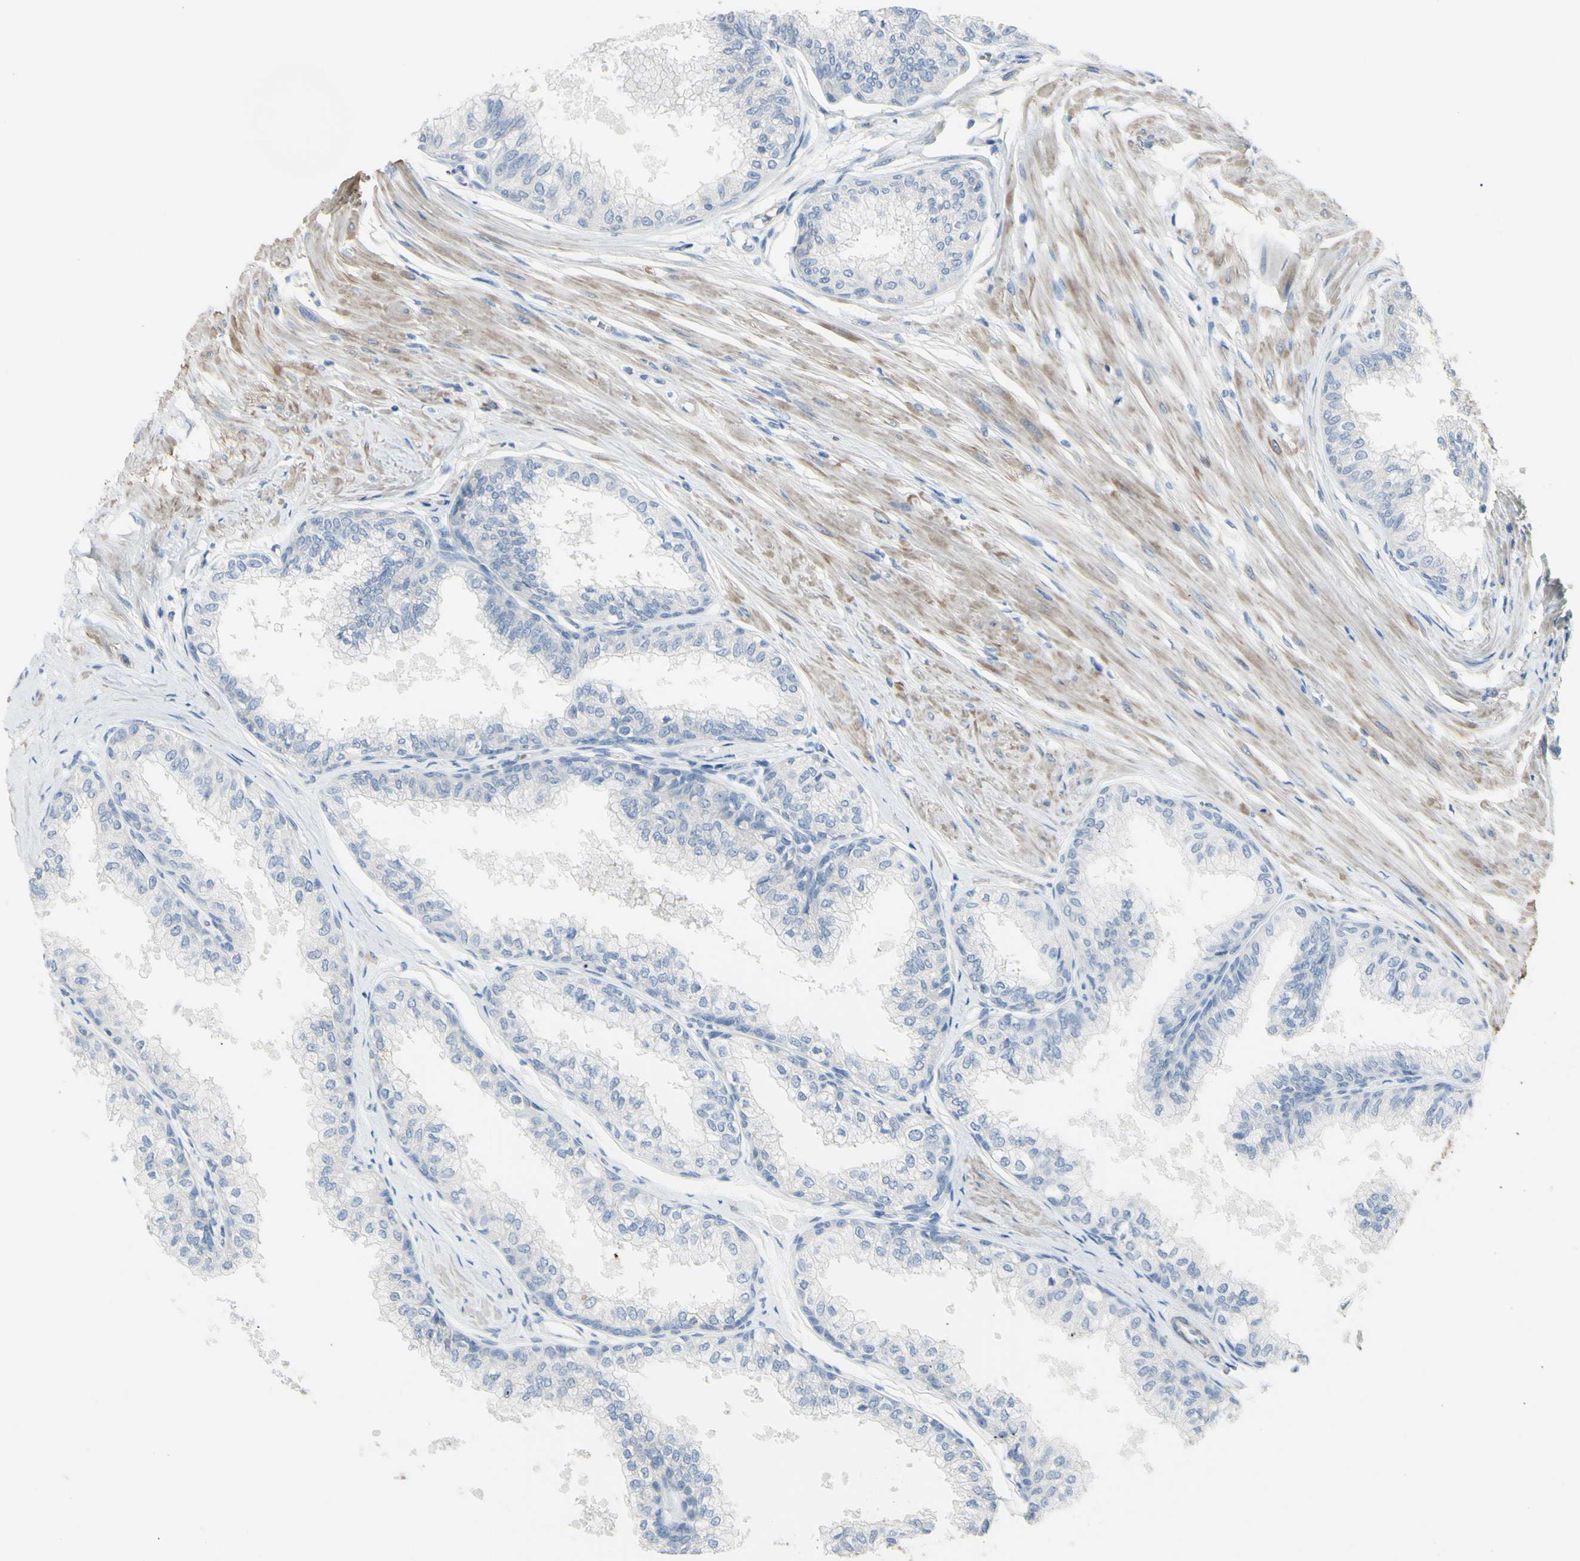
{"staining": {"intensity": "negative", "quantity": "none", "location": "none"}, "tissue": "prostate", "cell_type": "Glandular cells", "image_type": "normal", "snomed": [{"axis": "morphology", "description": "Normal tissue, NOS"}, {"axis": "topography", "description": "Prostate"}, {"axis": "topography", "description": "Seminal veicle"}], "caption": "Immunohistochemistry image of unremarkable prostate stained for a protein (brown), which reveals no staining in glandular cells.", "gene": "NCBP2L", "patient": {"sex": "male", "age": 60}}